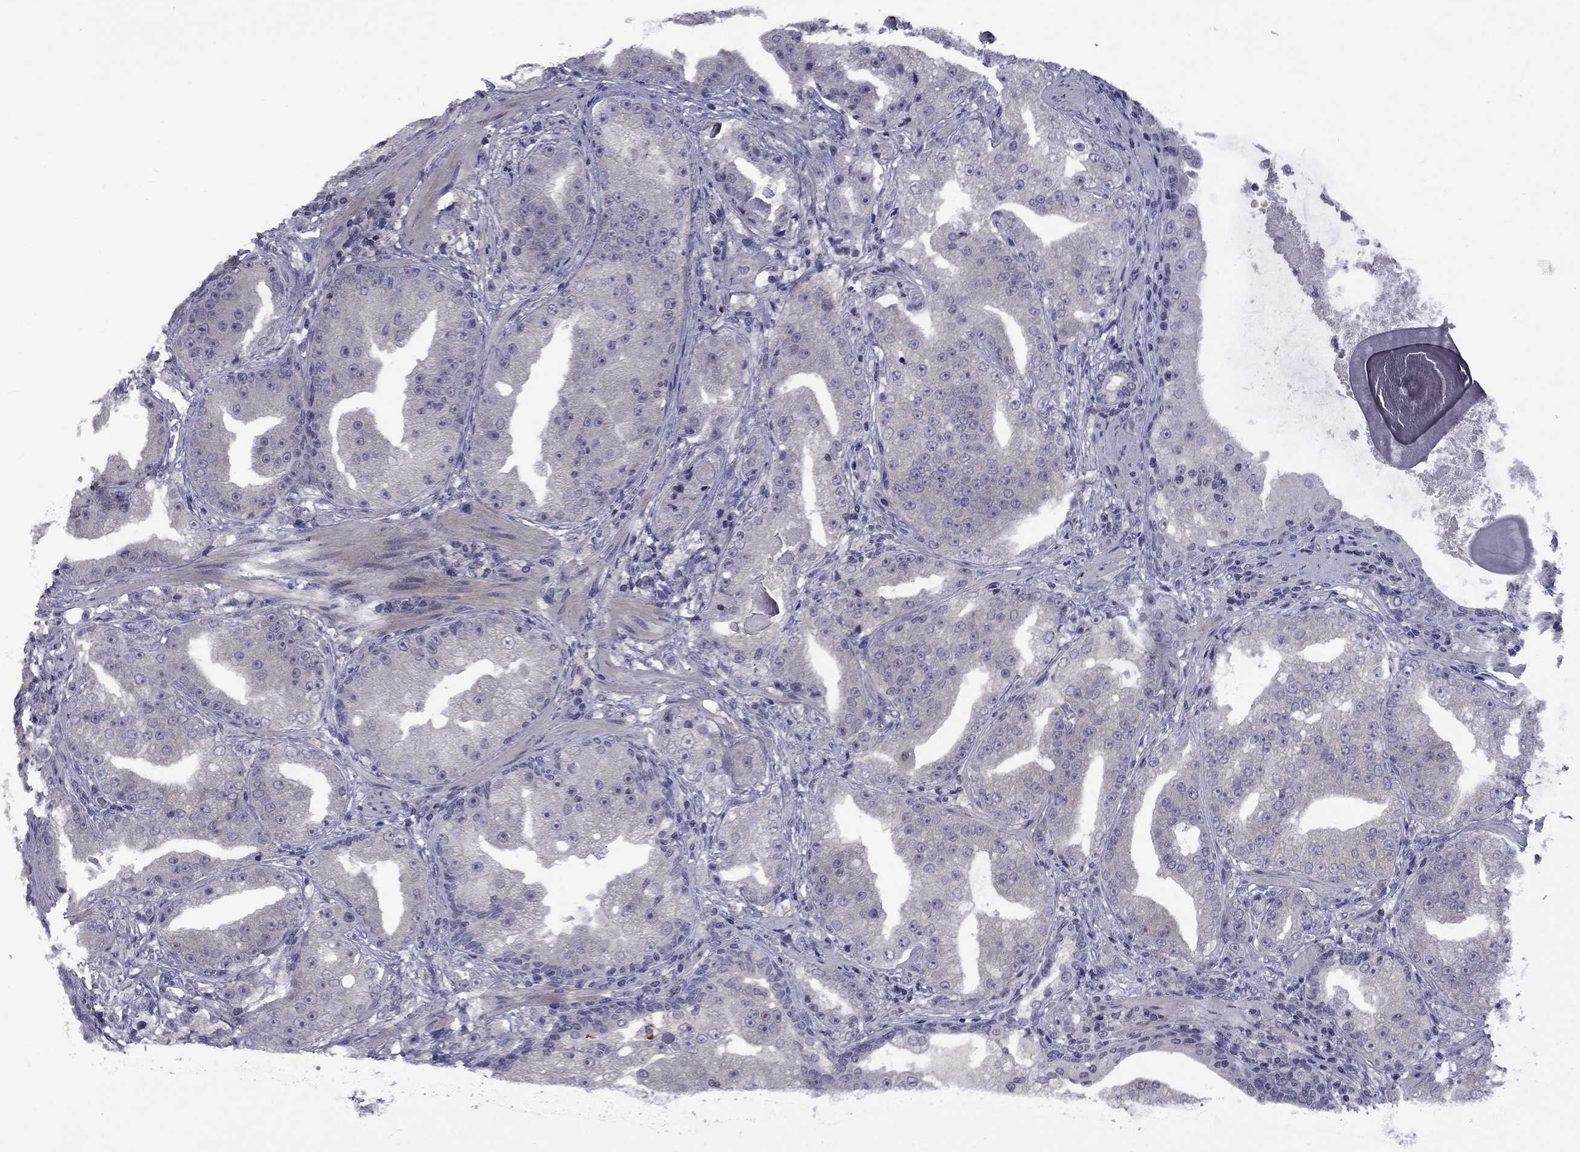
{"staining": {"intensity": "negative", "quantity": "none", "location": "none"}, "tissue": "prostate cancer", "cell_type": "Tumor cells", "image_type": "cancer", "snomed": [{"axis": "morphology", "description": "Adenocarcinoma, Low grade"}, {"axis": "topography", "description": "Prostate"}], "caption": "Tumor cells show no significant protein expression in prostate adenocarcinoma (low-grade). (DAB (3,3'-diaminobenzidine) IHC visualized using brightfield microscopy, high magnification).", "gene": "SNTA1", "patient": {"sex": "male", "age": 62}}